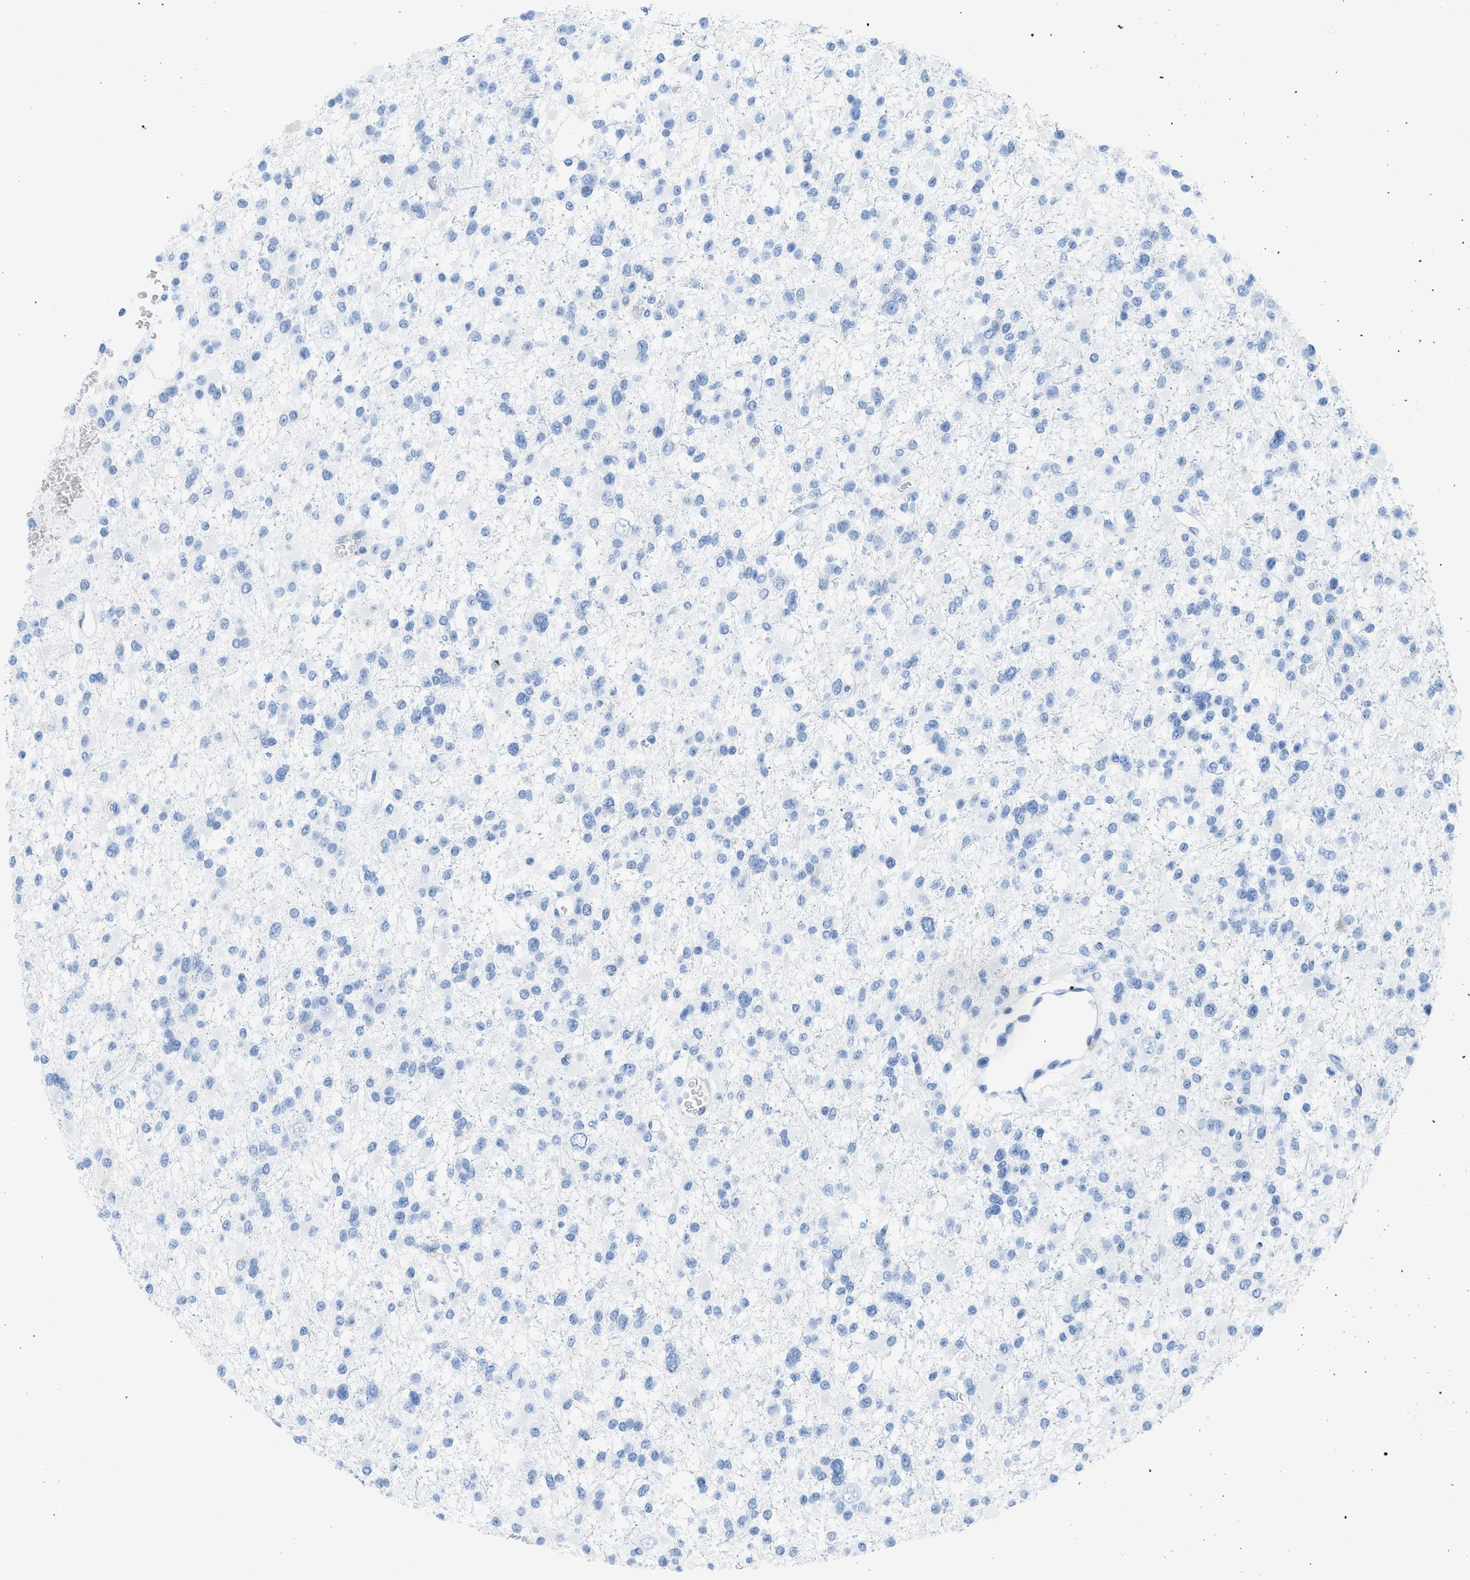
{"staining": {"intensity": "negative", "quantity": "none", "location": "none"}, "tissue": "glioma", "cell_type": "Tumor cells", "image_type": "cancer", "snomed": [{"axis": "morphology", "description": "Glioma, malignant, Low grade"}, {"axis": "topography", "description": "Brain"}], "caption": "Tumor cells show no significant staining in glioma.", "gene": "ASGR1", "patient": {"sex": "female", "age": 22}}